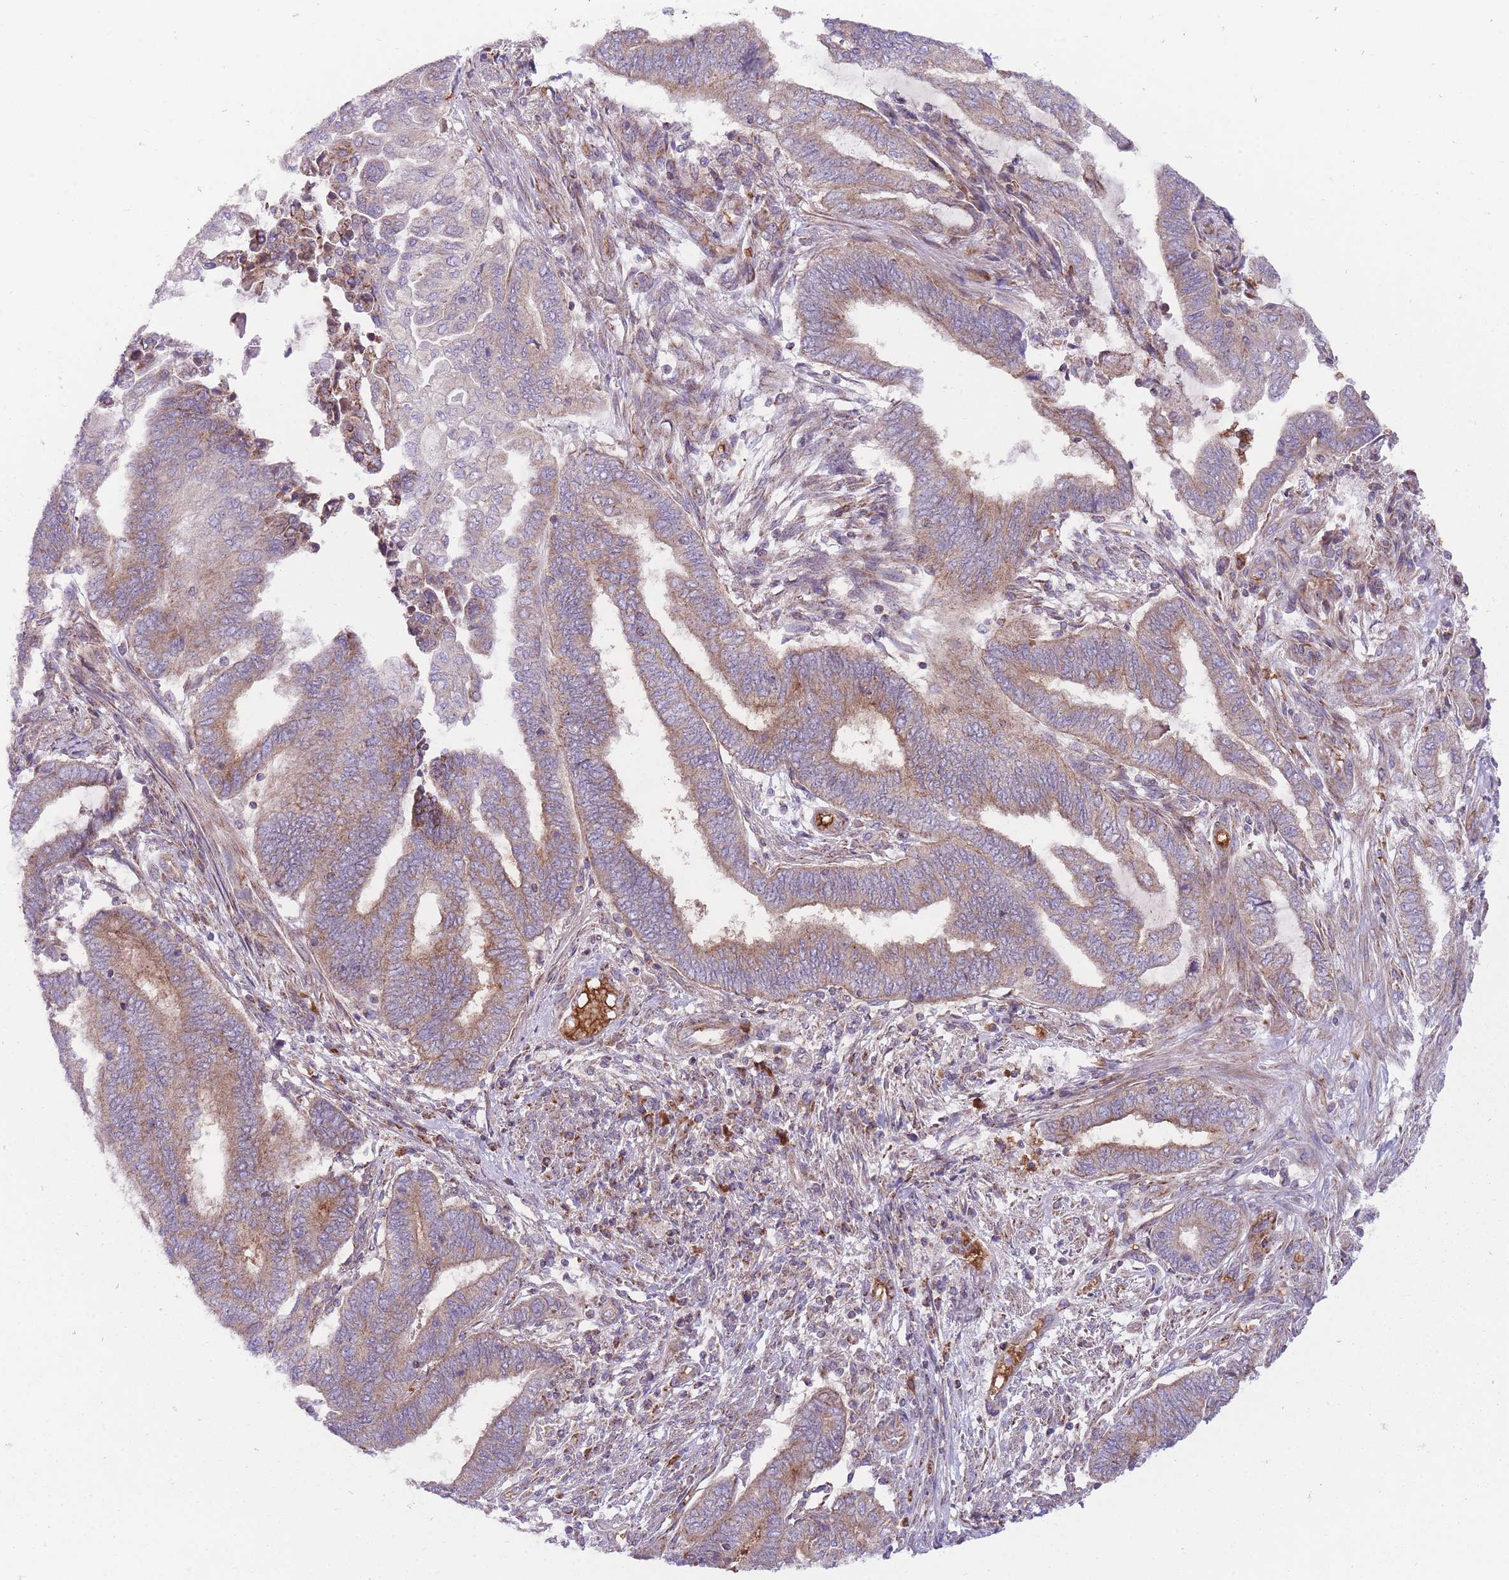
{"staining": {"intensity": "weak", "quantity": "25%-75%", "location": "cytoplasmic/membranous"}, "tissue": "endometrial cancer", "cell_type": "Tumor cells", "image_type": "cancer", "snomed": [{"axis": "morphology", "description": "Adenocarcinoma, NOS"}, {"axis": "topography", "description": "Uterus"}, {"axis": "topography", "description": "Endometrium"}], "caption": "A brown stain shows weak cytoplasmic/membranous staining of a protein in human endometrial cancer tumor cells. (Brightfield microscopy of DAB IHC at high magnification).", "gene": "ANKRD10", "patient": {"sex": "female", "age": 70}}